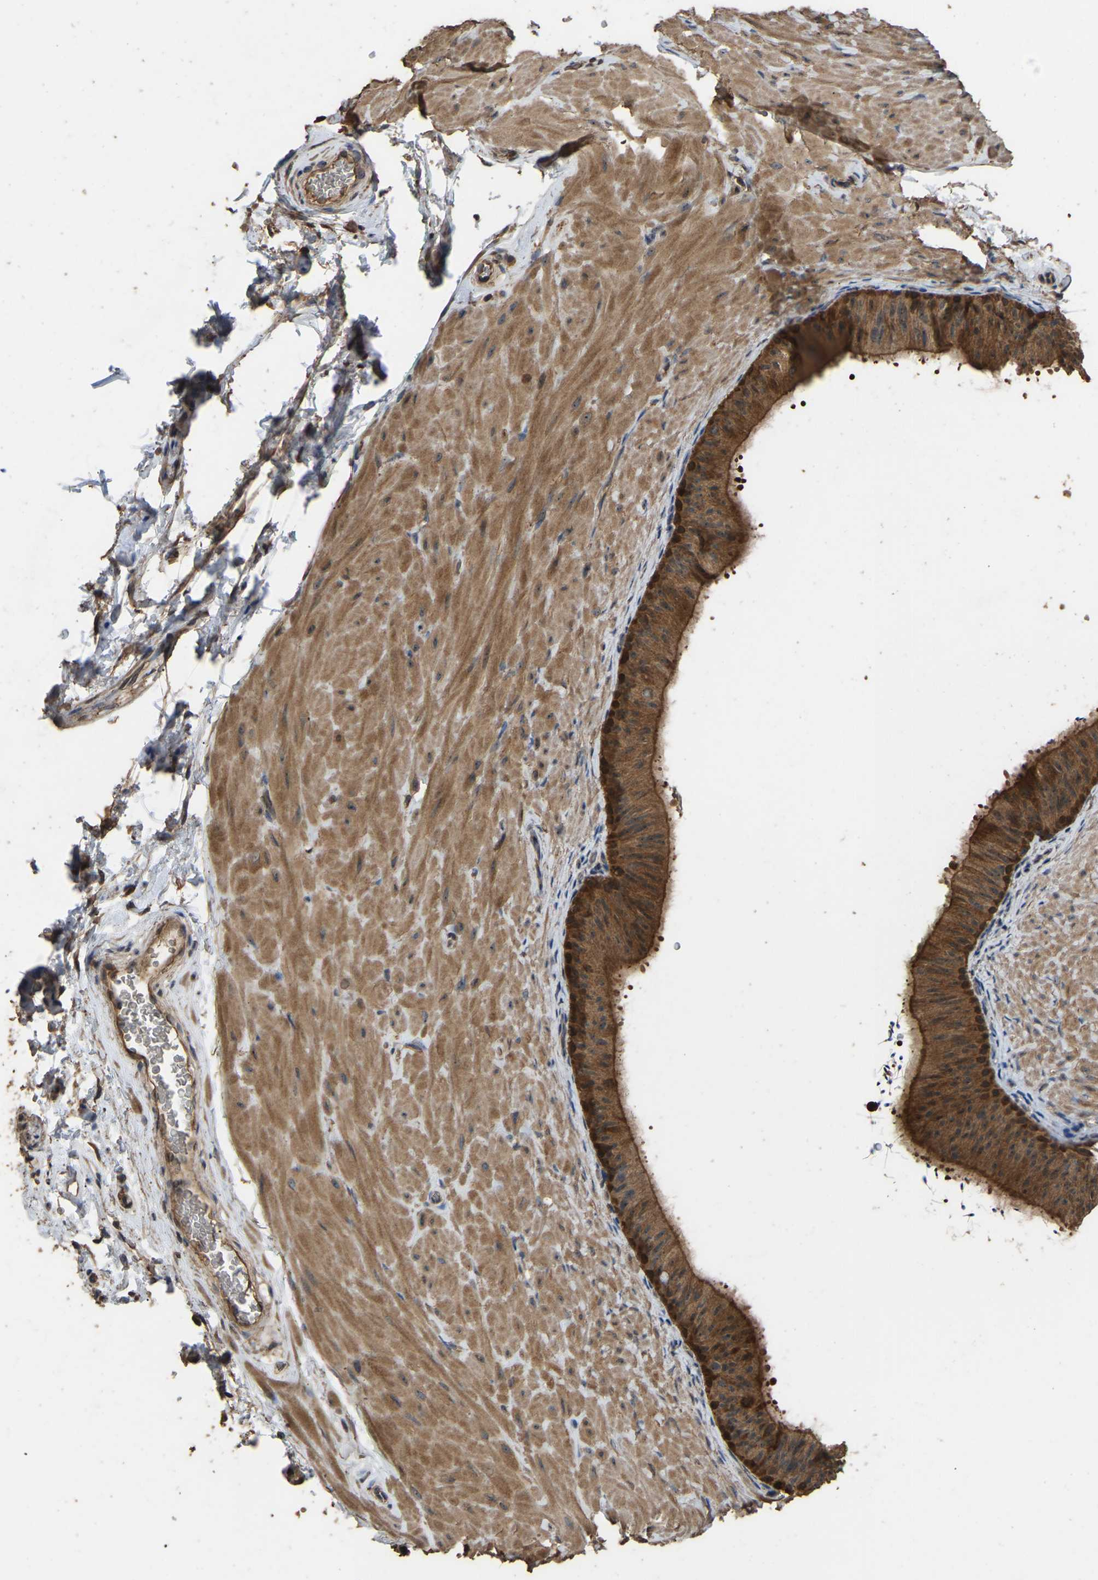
{"staining": {"intensity": "moderate", "quantity": ">75%", "location": "cytoplasmic/membranous"}, "tissue": "epididymis", "cell_type": "Glandular cells", "image_type": "normal", "snomed": [{"axis": "morphology", "description": "Normal tissue, NOS"}, {"axis": "topography", "description": "Epididymis"}], "caption": "This photomicrograph shows normal epididymis stained with immunohistochemistry to label a protein in brown. The cytoplasmic/membranous of glandular cells show moderate positivity for the protein. Nuclei are counter-stained blue.", "gene": "FHIT", "patient": {"sex": "male", "age": 34}}